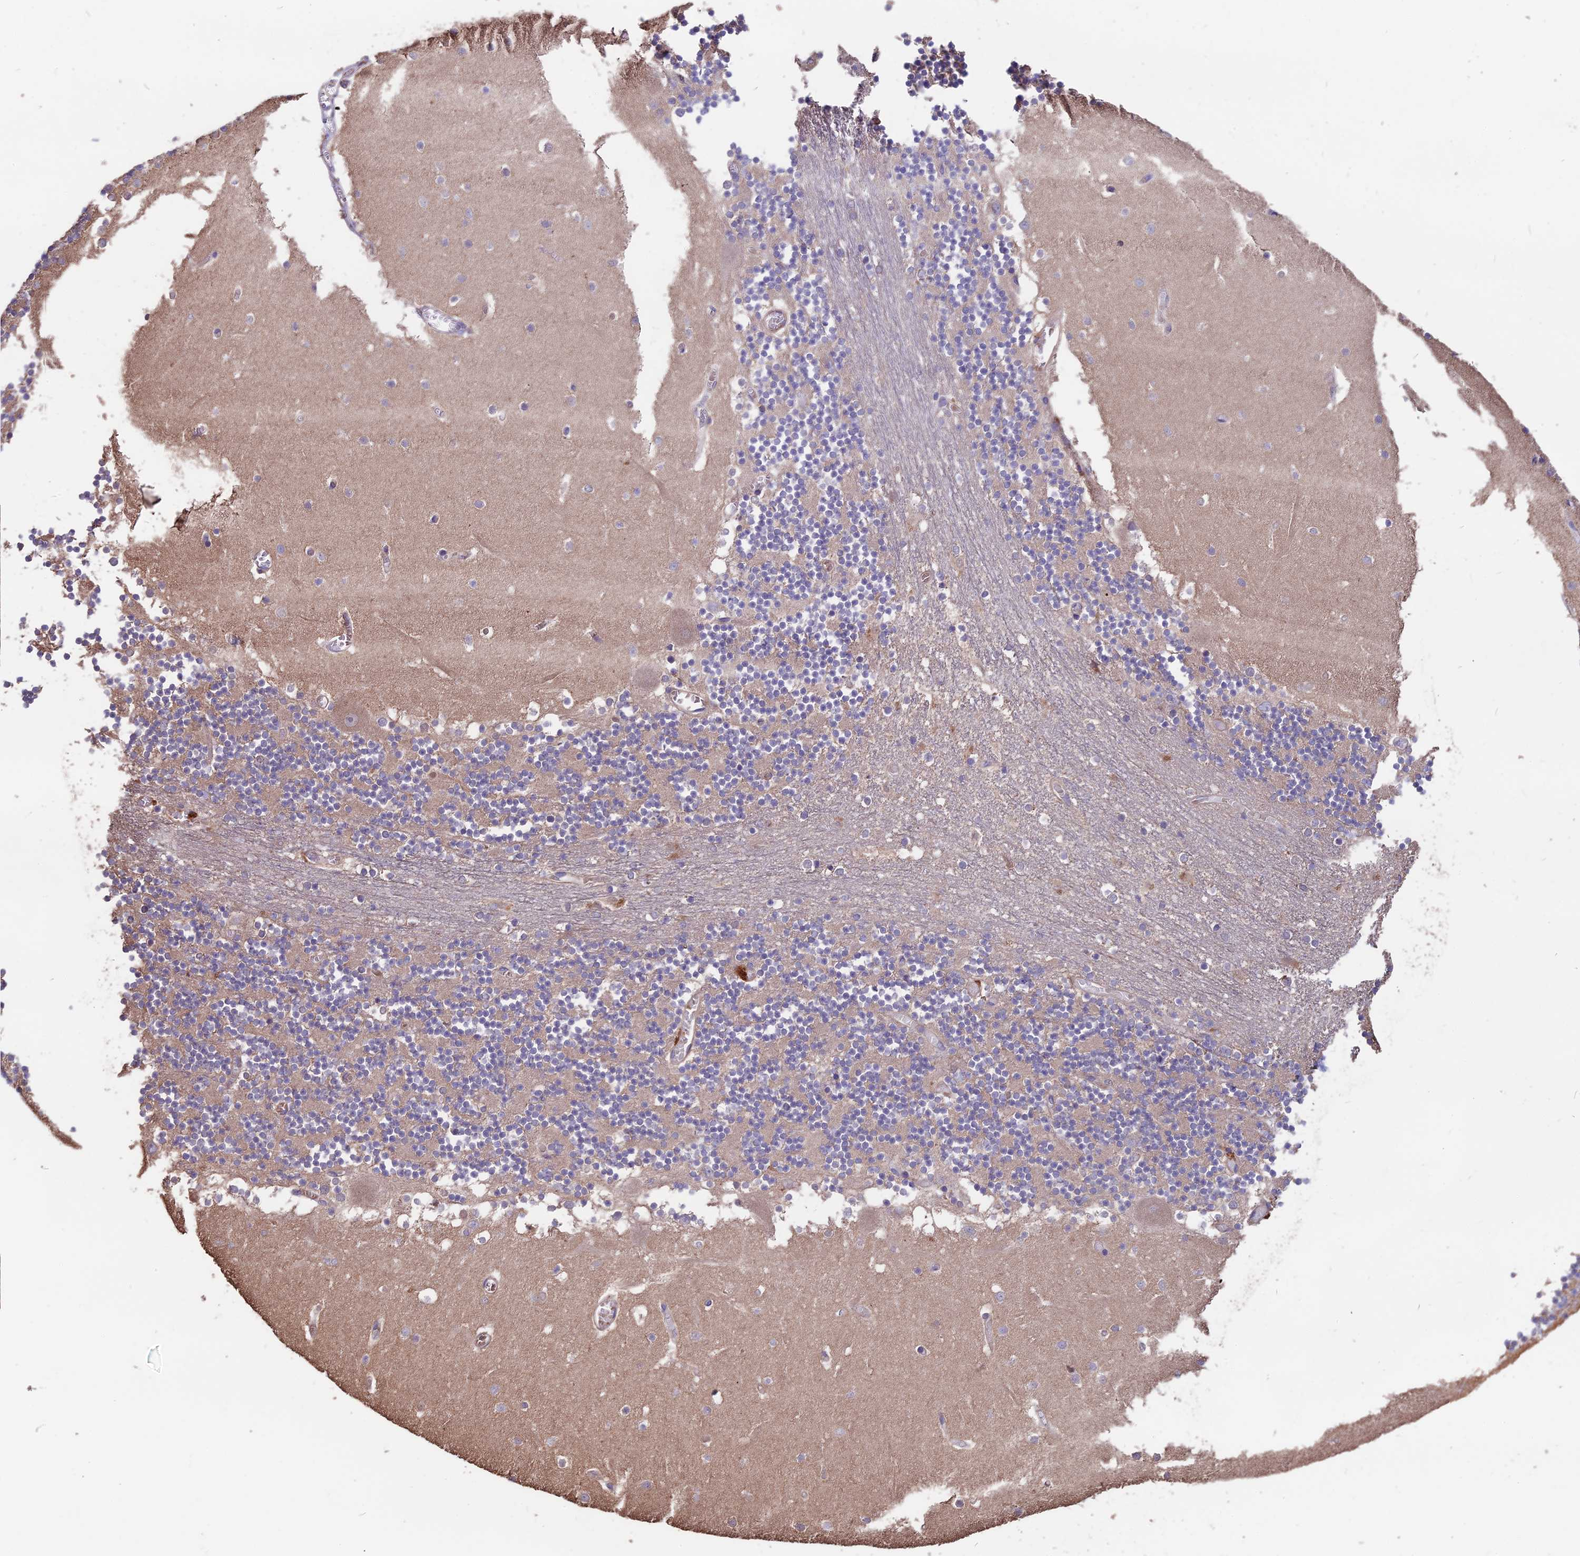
{"staining": {"intensity": "negative", "quantity": "none", "location": "none"}, "tissue": "cerebellum", "cell_type": "Cells in granular layer", "image_type": "normal", "snomed": [{"axis": "morphology", "description": "Normal tissue, NOS"}, {"axis": "topography", "description": "Cerebellum"}], "caption": "A high-resolution image shows immunohistochemistry staining of unremarkable cerebellum, which exhibits no significant staining in cells in granular layer. (Stains: DAB immunohistochemistry with hematoxylin counter stain, Microscopy: brightfield microscopy at high magnification).", "gene": "SEH1L", "patient": {"sex": "female", "age": 28}}